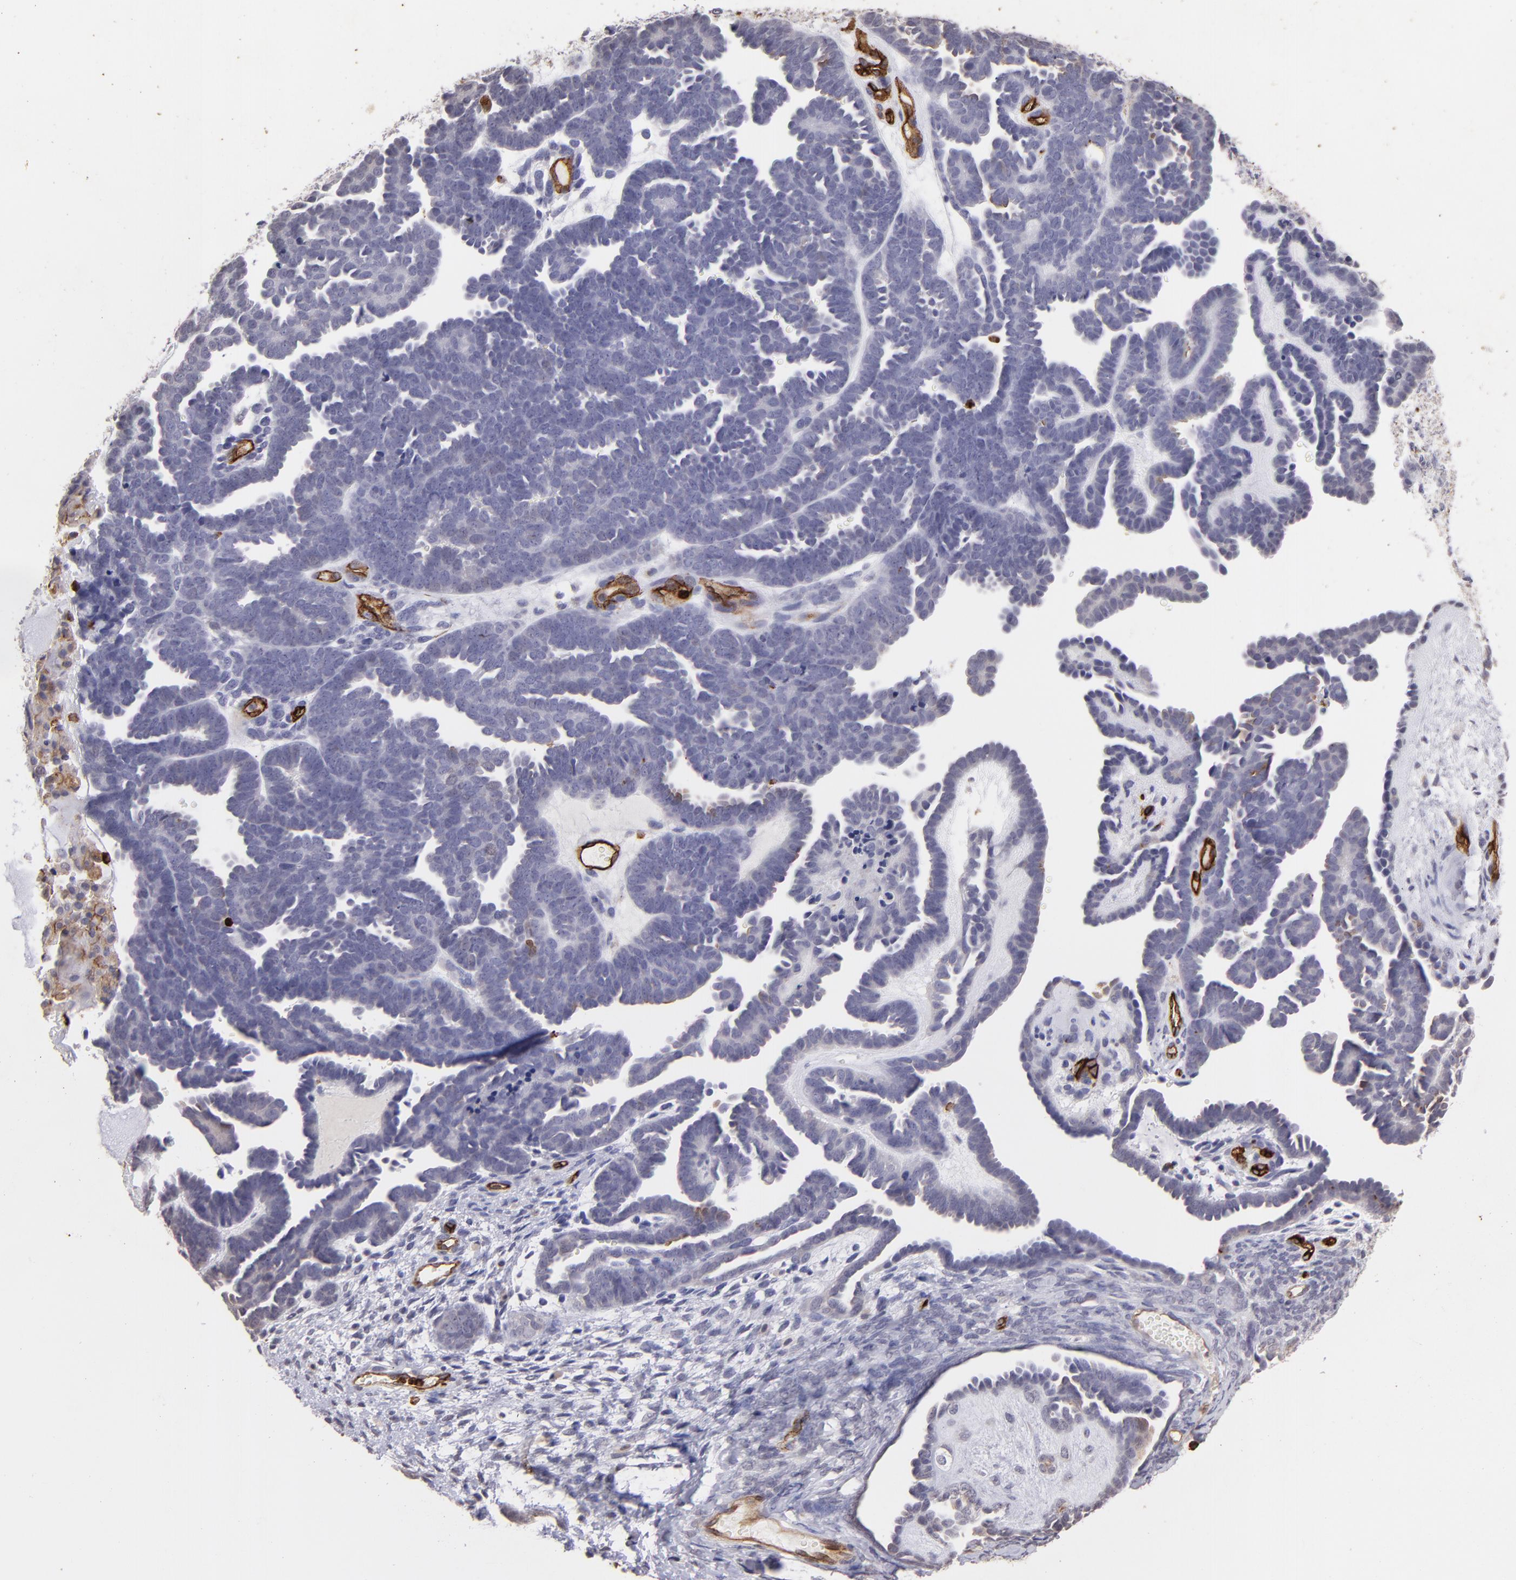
{"staining": {"intensity": "negative", "quantity": "none", "location": "none"}, "tissue": "endometrial cancer", "cell_type": "Tumor cells", "image_type": "cancer", "snomed": [{"axis": "morphology", "description": "Neoplasm, malignant, NOS"}, {"axis": "topography", "description": "Endometrium"}], "caption": "Immunohistochemical staining of human malignant neoplasm (endometrial) displays no significant positivity in tumor cells. The staining was performed using DAB to visualize the protein expression in brown, while the nuclei were stained in blue with hematoxylin (Magnification: 20x).", "gene": "DYSF", "patient": {"sex": "female", "age": 74}}